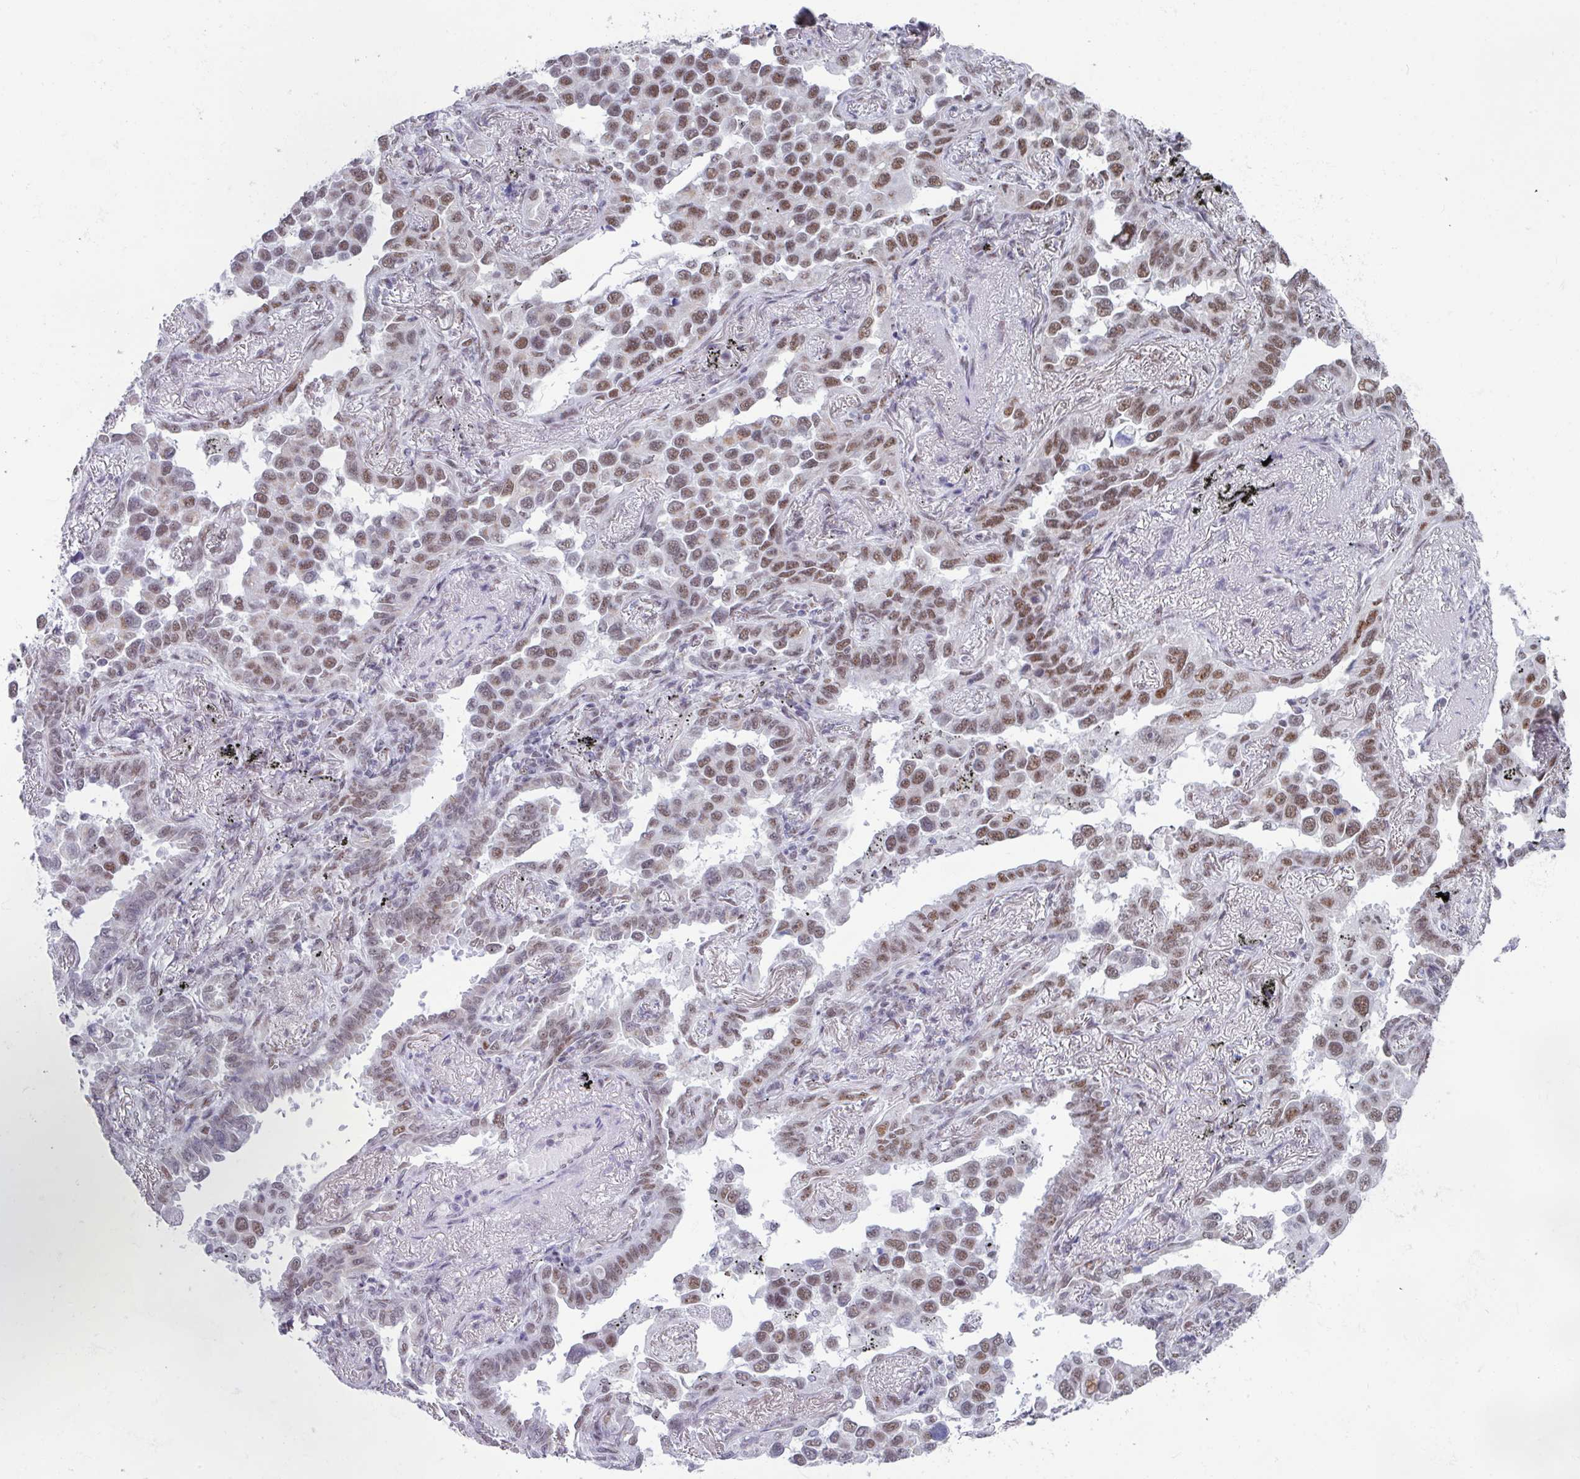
{"staining": {"intensity": "moderate", "quantity": ">75%", "location": "nuclear"}, "tissue": "lung cancer", "cell_type": "Tumor cells", "image_type": "cancer", "snomed": [{"axis": "morphology", "description": "Adenocarcinoma, NOS"}, {"axis": "topography", "description": "Lung"}], "caption": "DAB (3,3'-diaminobenzidine) immunohistochemical staining of lung adenocarcinoma displays moderate nuclear protein positivity in approximately >75% of tumor cells.", "gene": "PUF60", "patient": {"sex": "male", "age": 67}}